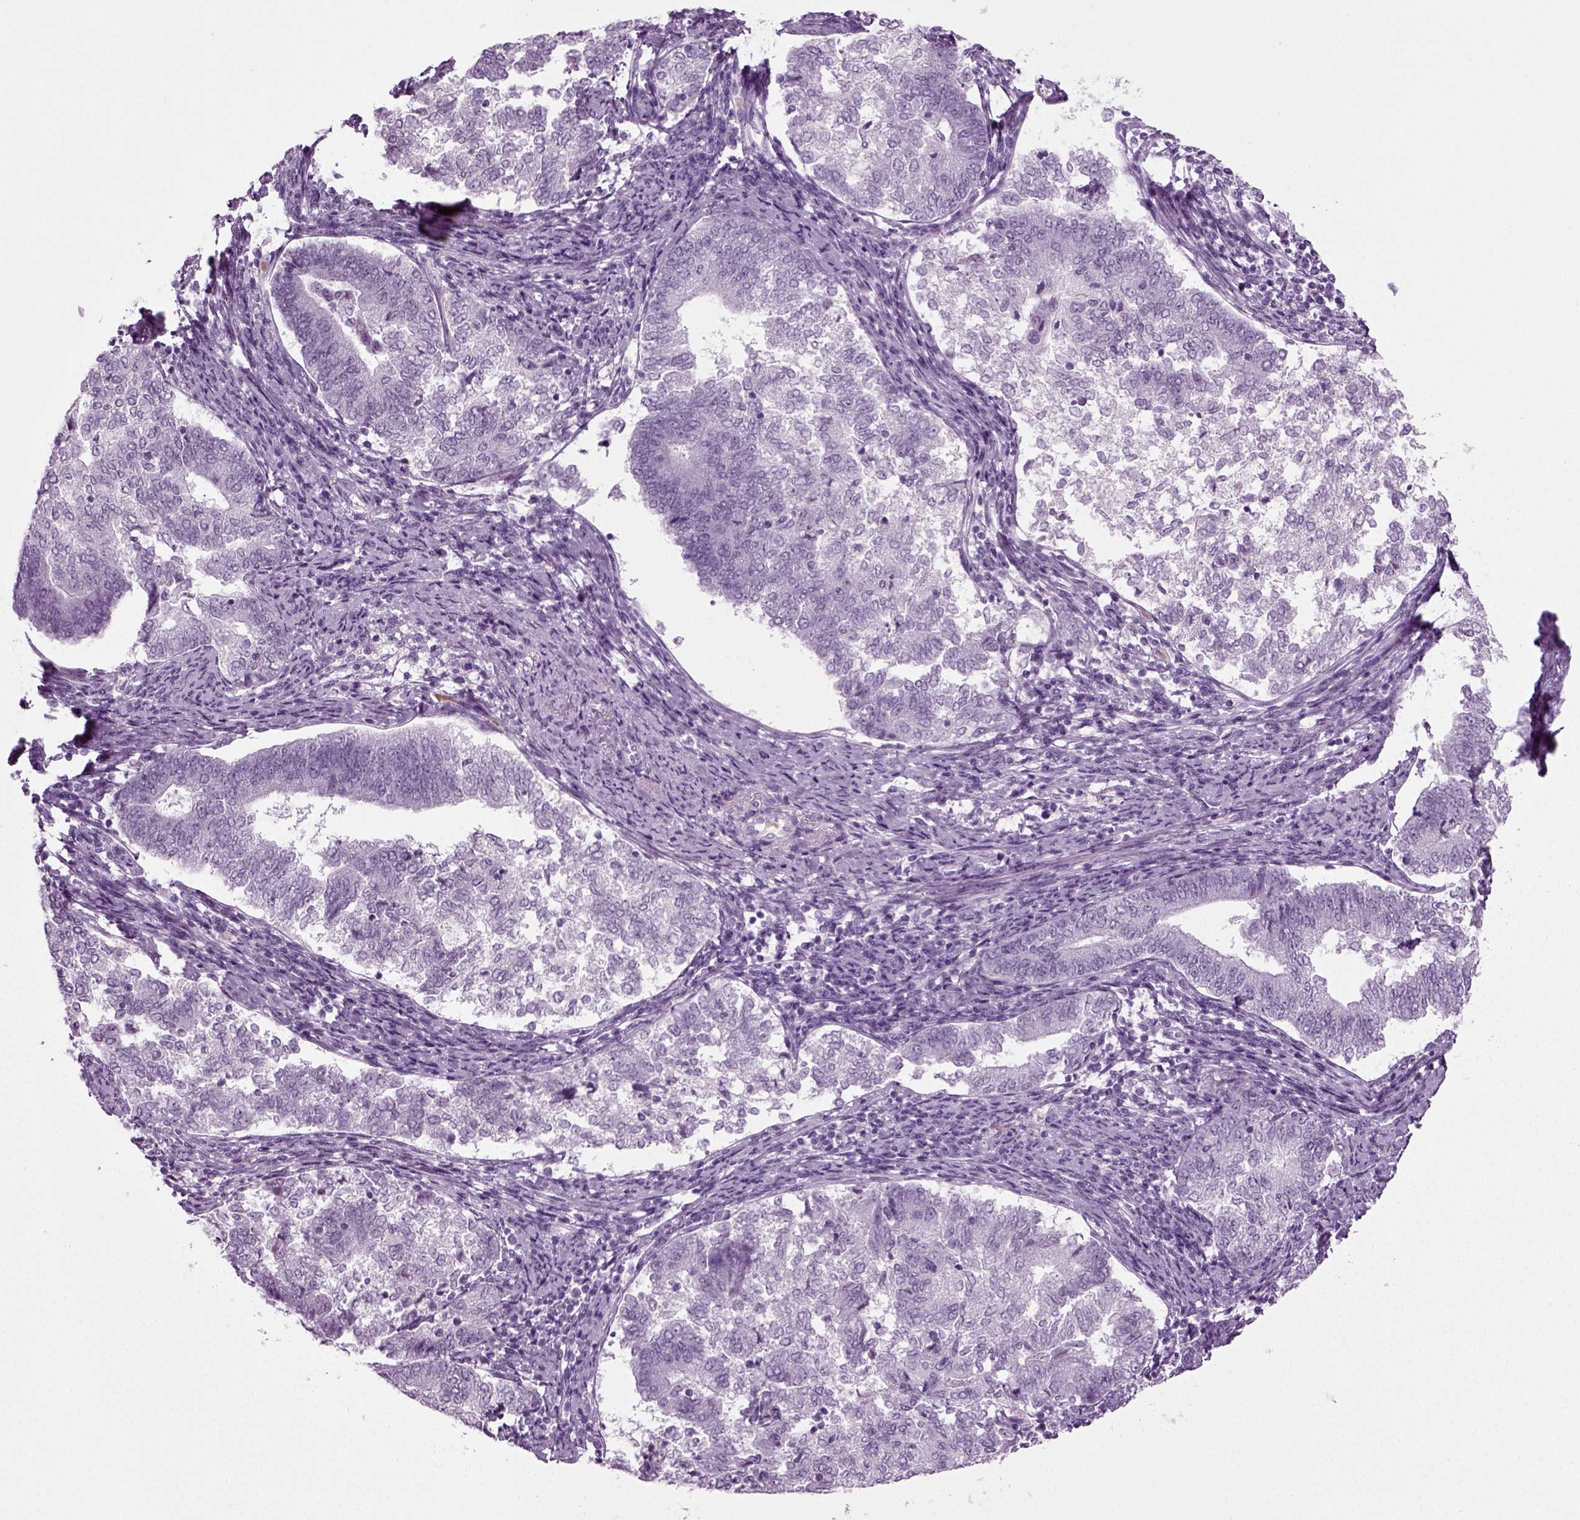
{"staining": {"intensity": "negative", "quantity": "none", "location": "none"}, "tissue": "endometrial cancer", "cell_type": "Tumor cells", "image_type": "cancer", "snomed": [{"axis": "morphology", "description": "Adenocarcinoma, NOS"}, {"axis": "topography", "description": "Endometrium"}], "caption": "This is an immunohistochemistry histopathology image of endometrial cancer (adenocarcinoma). There is no expression in tumor cells.", "gene": "ZC2HC1C", "patient": {"sex": "female", "age": 65}}